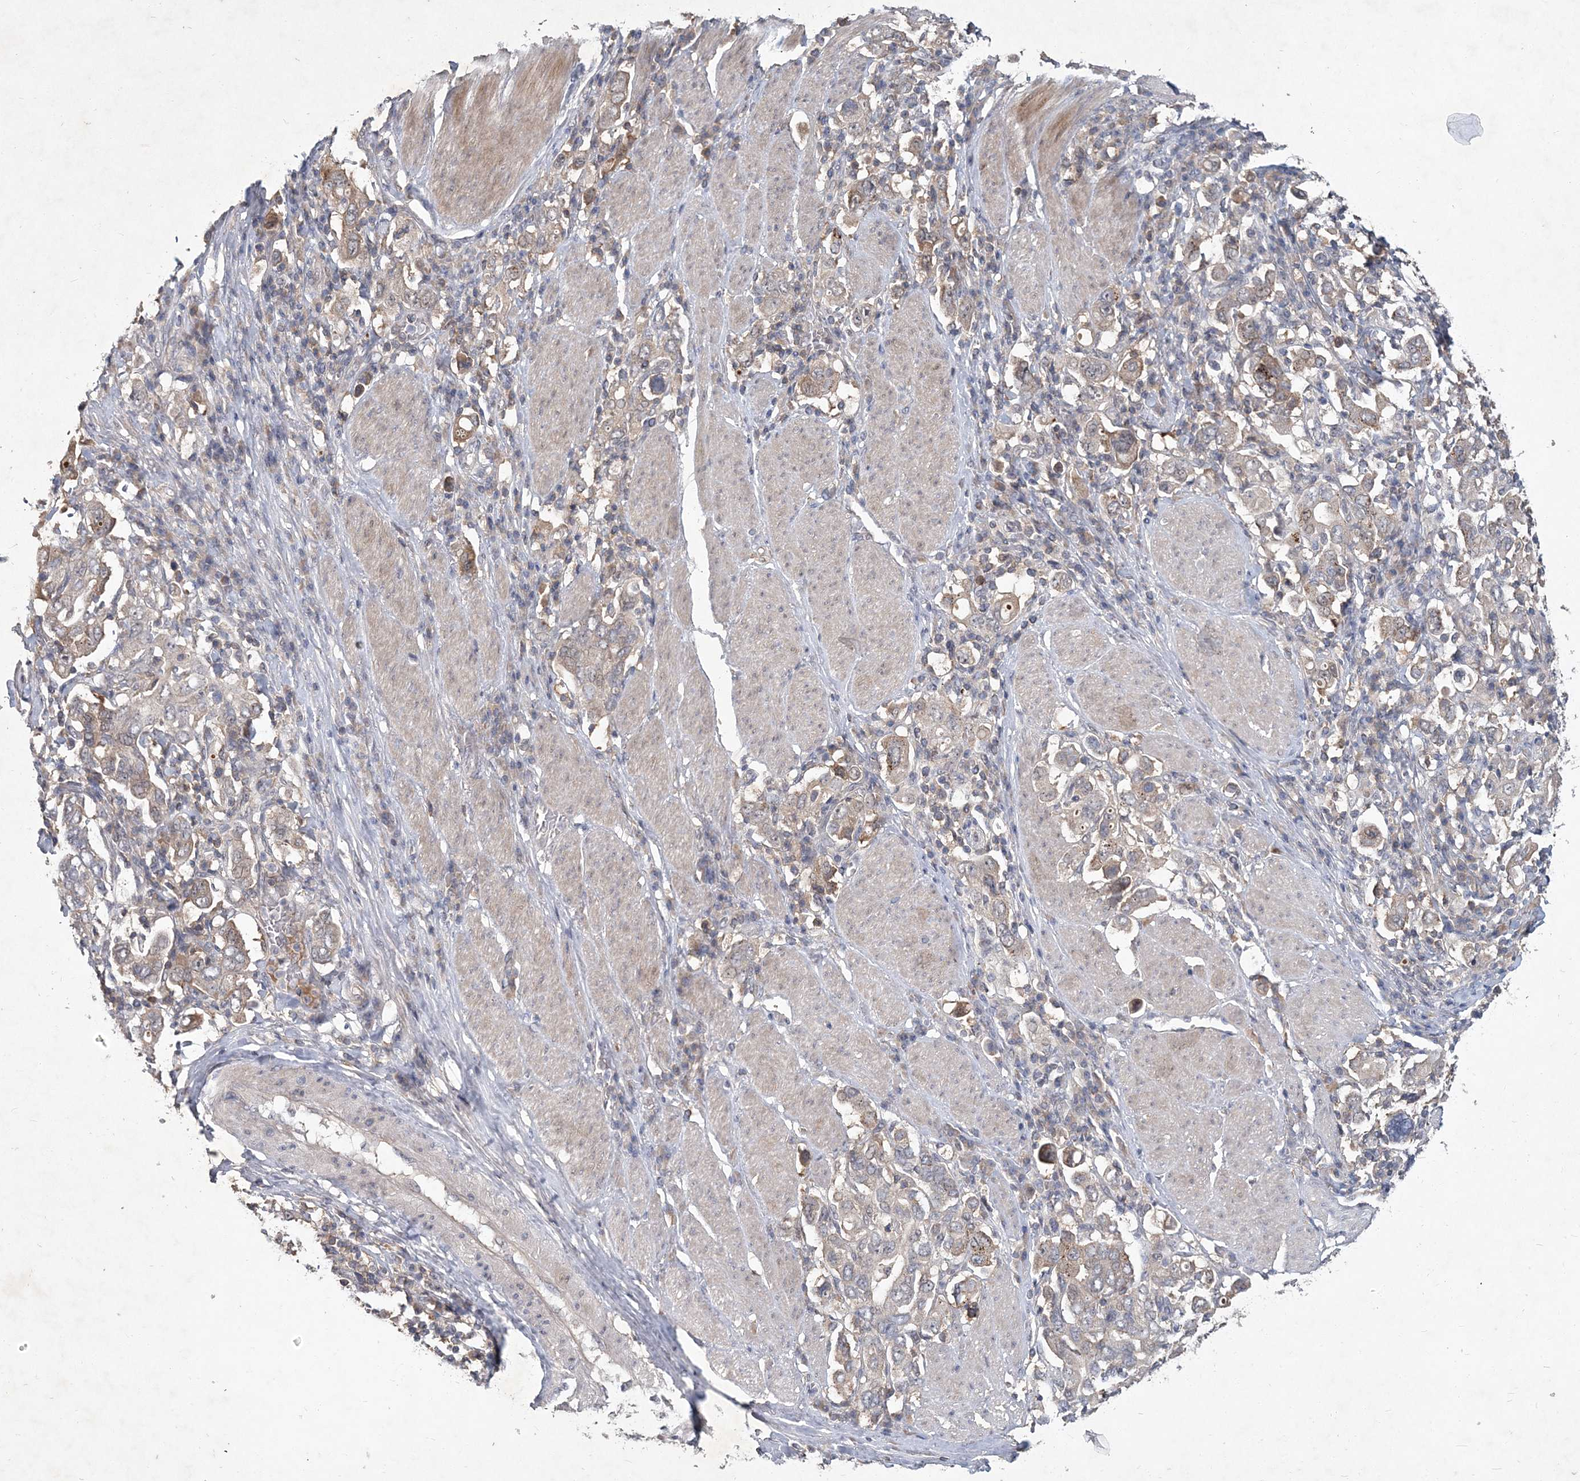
{"staining": {"intensity": "weak", "quantity": "25%-75%", "location": "cytoplasmic/membranous"}, "tissue": "stomach cancer", "cell_type": "Tumor cells", "image_type": "cancer", "snomed": [{"axis": "morphology", "description": "Adenocarcinoma, NOS"}, {"axis": "topography", "description": "Stomach, upper"}], "caption": "The photomicrograph reveals a brown stain indicating the presence of a protein in the cytoplasmic/membranous of tumor cells in stomach cancer (adenocarcinoma).", "gene": "RNF25", "patient": {"sex": "male", "age": 62}}